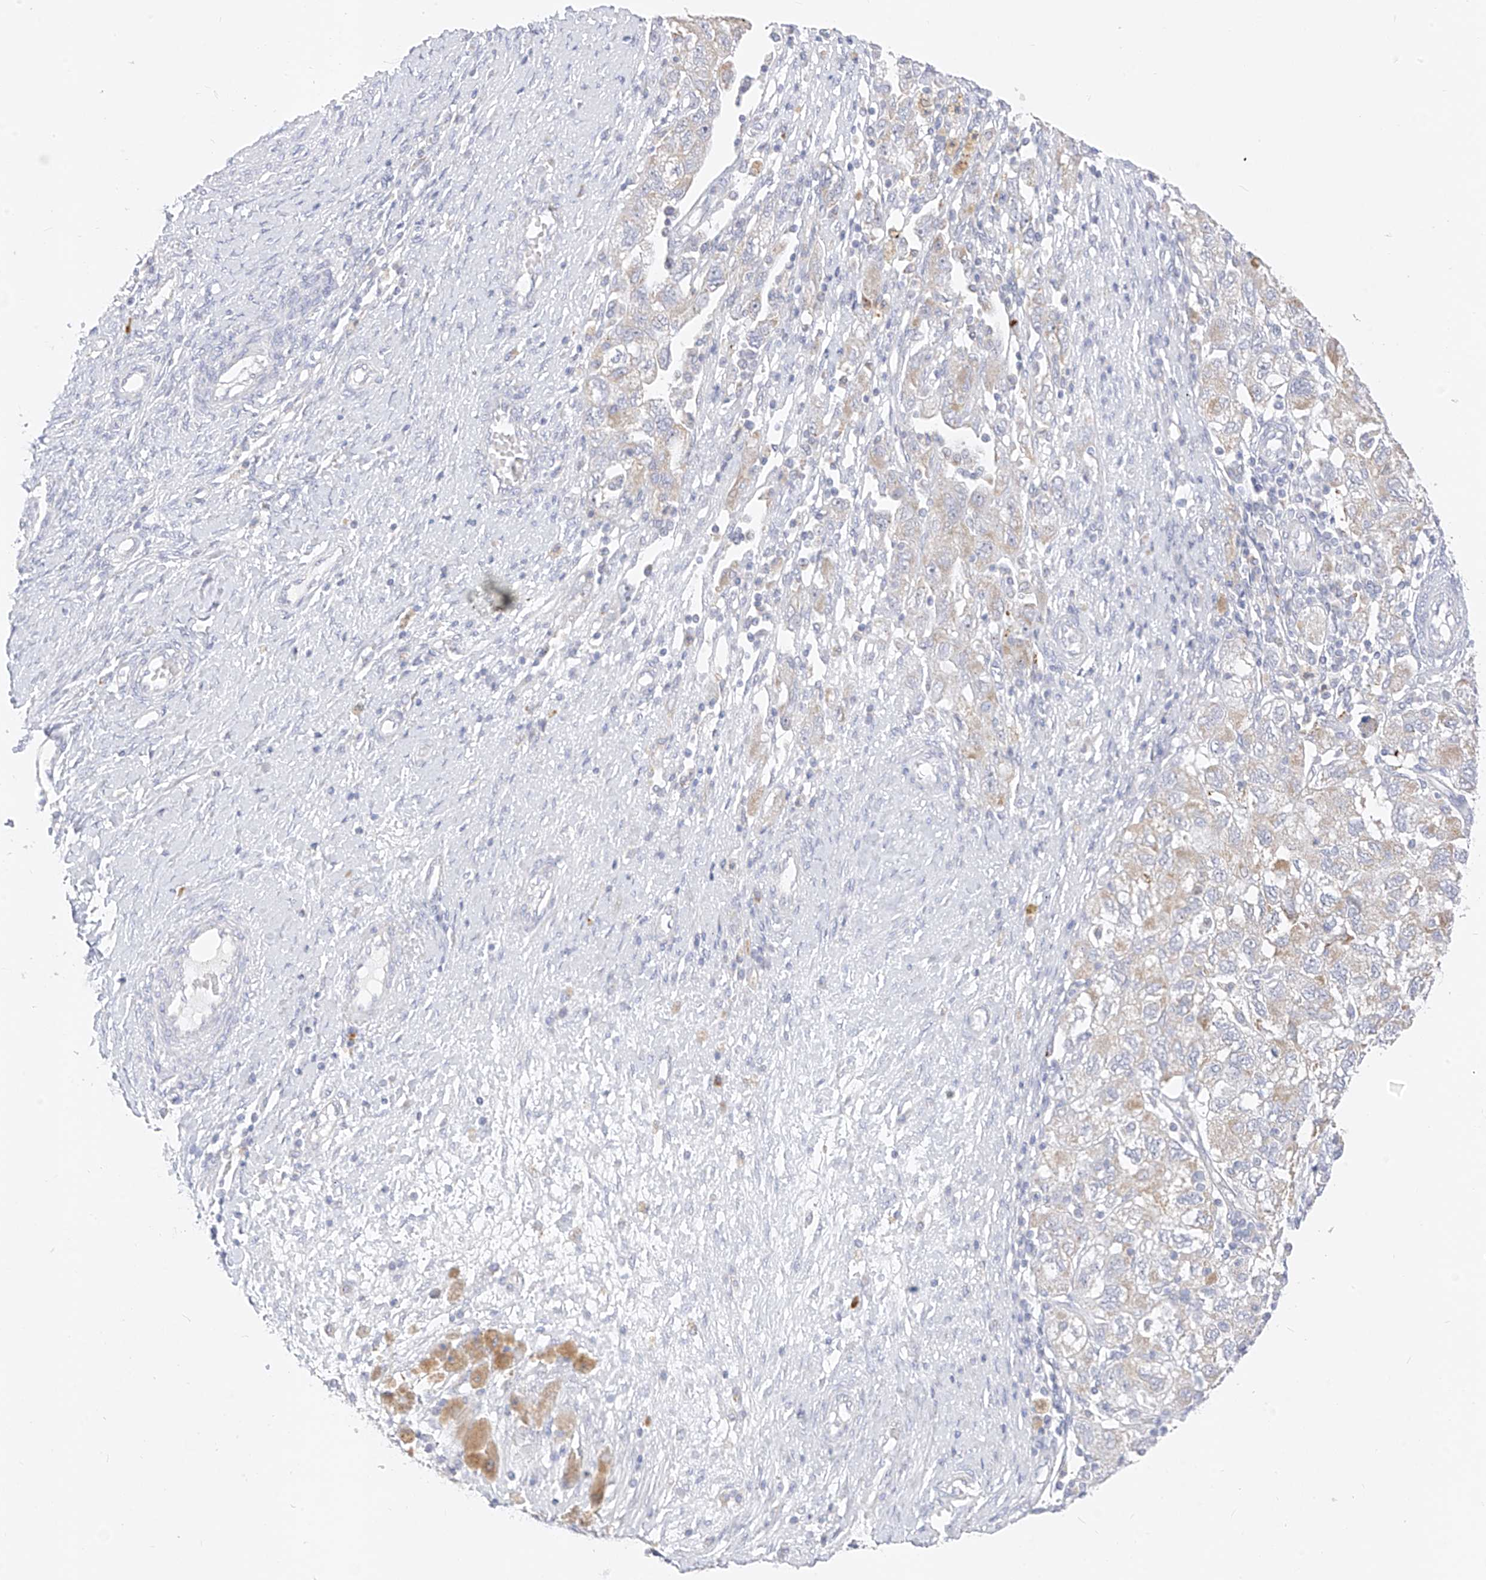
{"staining": {"intensity": "weak", "quantity": "25%-75%", "location": "cytoplasmic/membranous"}, "tissue": "ovarian cancer", "cell_type": "Tumor cells", "image_type": "cancer", "snomed": [{"axis": "morphology", "description": "Carcinoma, NOS"}, {"axis": "morphology", "description": "Cystadenocarcinoma, serous, NOS"}, {"axis": "topography", "description": "Ovary"}], "caption": "This is a histology image of immunohistochemistry staining of ovarian serous cystadenocarcinoma, which shows weak positivity in the cytoplasmic/membranous of tumor cells.", "gene": "ZNF404", "patient": {"sex": "female", "age": 69}}